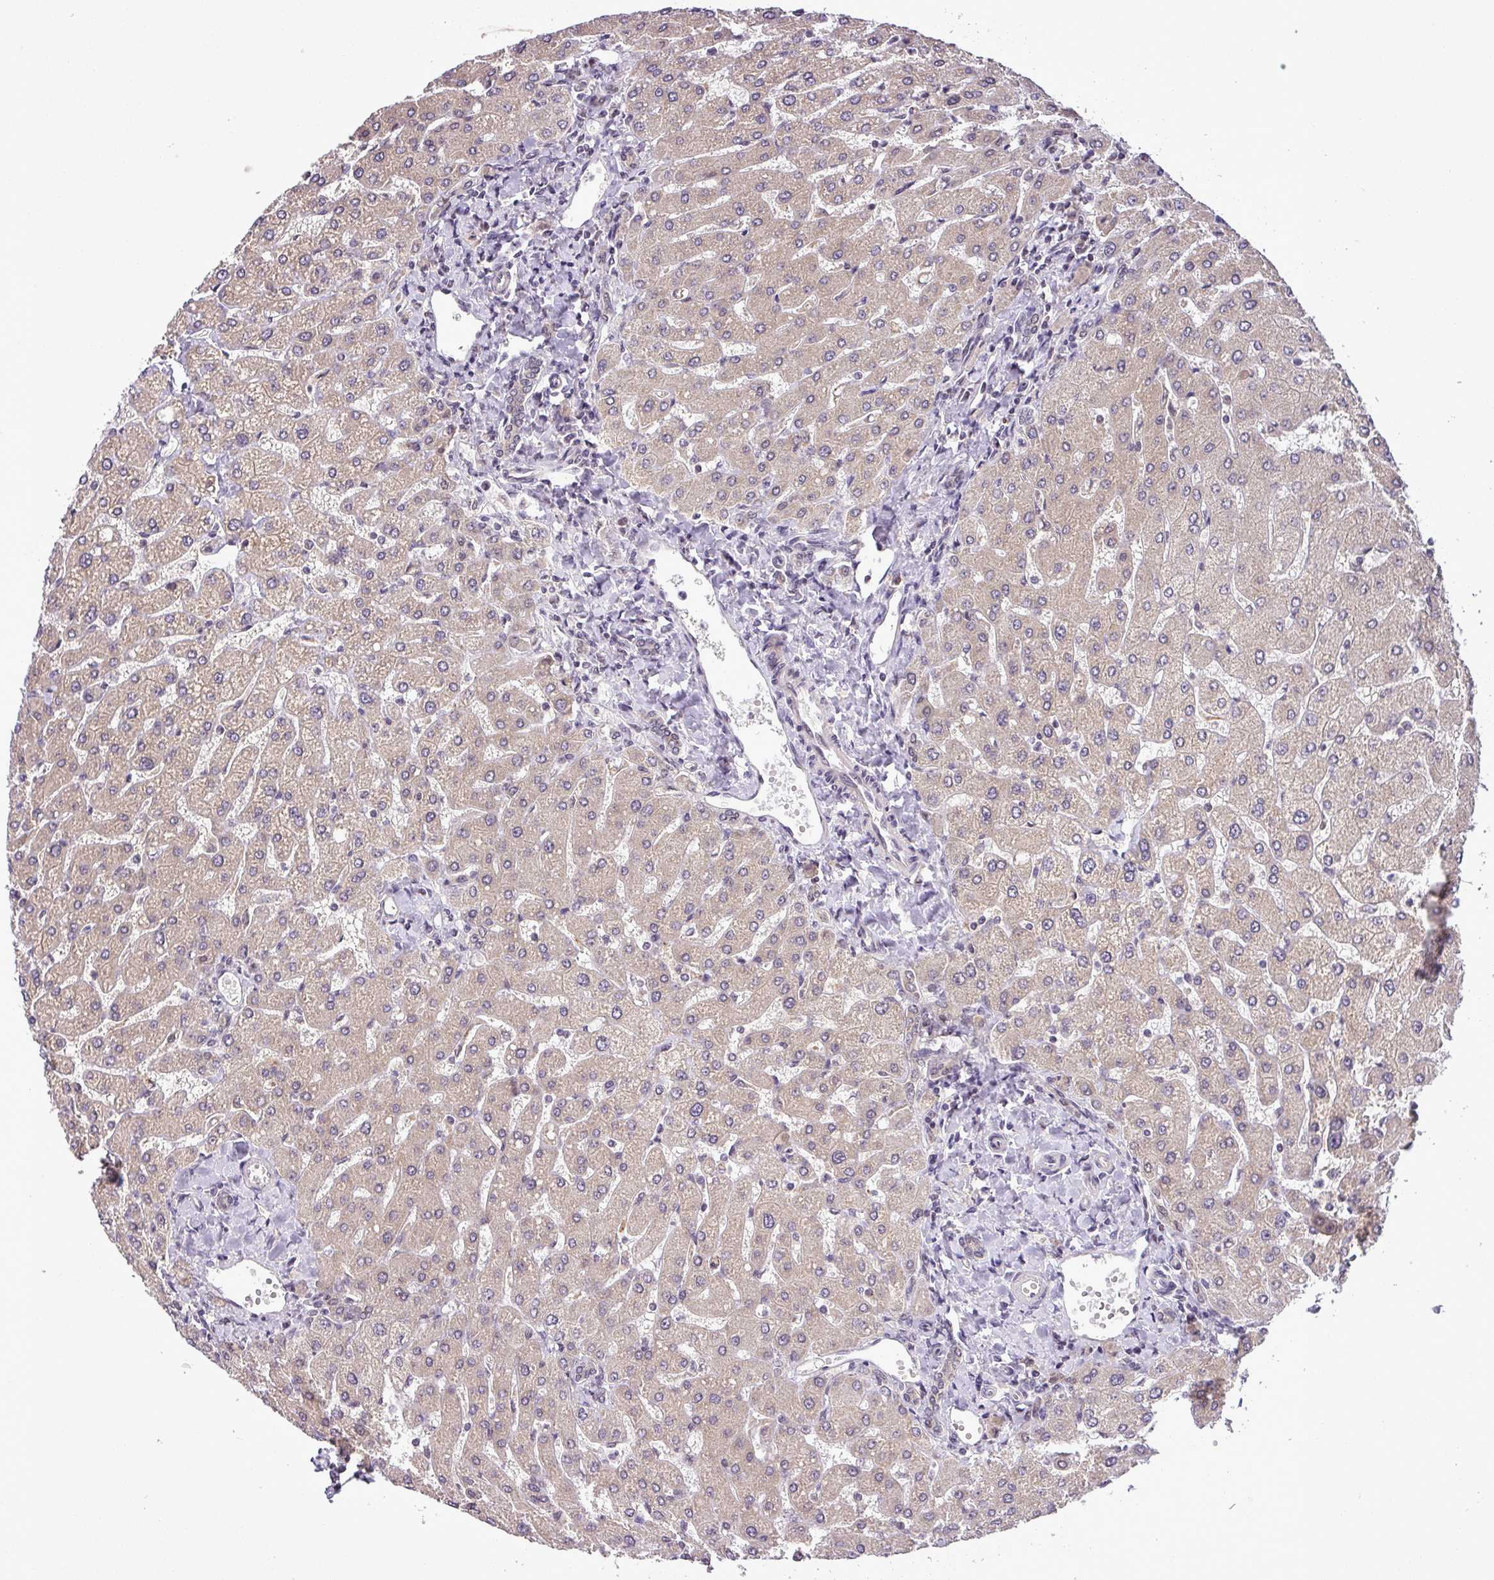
{"staining": {"intensity": "negative", "quantity": "none", "location": "none"}, "tissue": "liver", "cell_type": "Cholangiocytes", "image_type": "normal", "snomed": [{"axis": "morphology", "description": "Normal tissue, NOS"}, {"axis": "topography", "description": "Liver"}], "caption": "IHC photomicrograph of unremarkable liver: liver stained with DAB (3,3'-diaminobenzidine) reveals no significant protein staining in cholangiocytes. The staining was performed using DAB to visualize the protein expression in brown, while the nuclei were stained in blue with hematoxylin (Magnification: 20x).", "gene": "MFHAS1", "patient": {"sex": "male", "age": 55}}